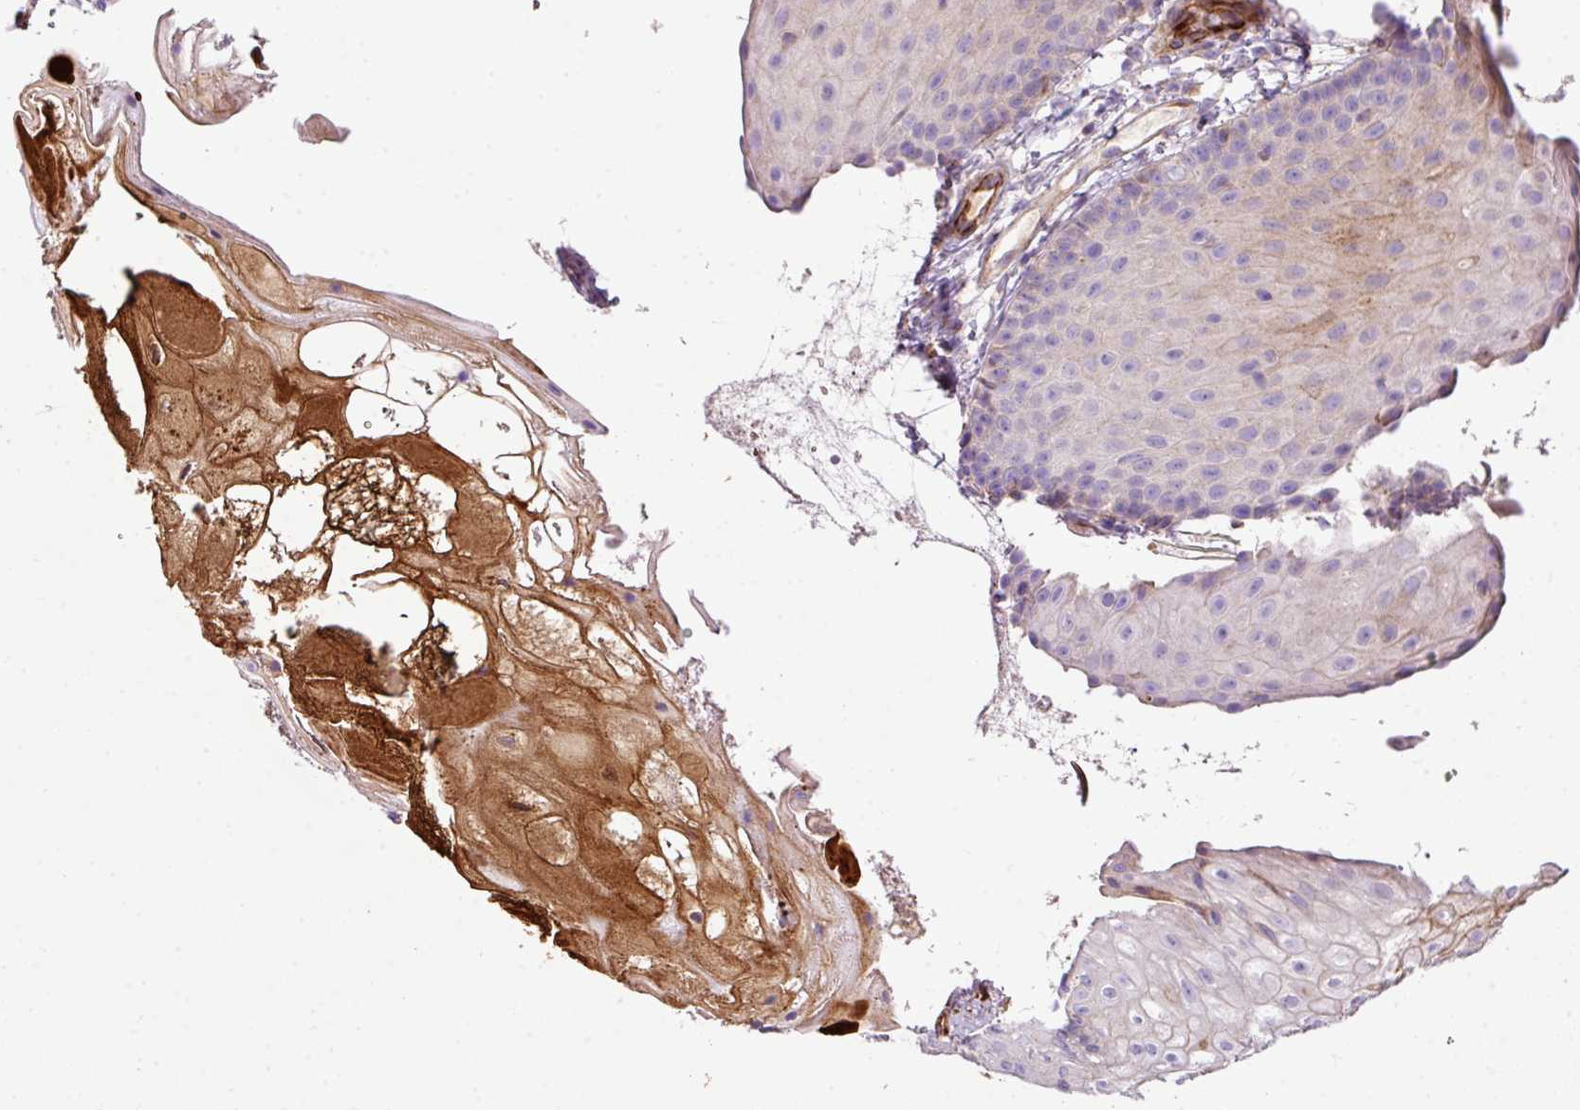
{"staining": {"intensity": "moderate", "quantity": "<25%", "location": "cytoplasmic/membranous"}, "tissue": "skin", "cell_type": "Epidermal cells", "image_type": "normal", "snomed": [{"axis": "morphology", "description": "Normal tissue, NOS"}, {"axis": "topography", "description": "Anal"}], "caption": "Human skin stained with a brown dye displays moderate cytoplasmic/membranous positive staining in about <25% of epidermal cells.", "gene": "CTXN2", "patient": {"sex": "male", "age": 80}}